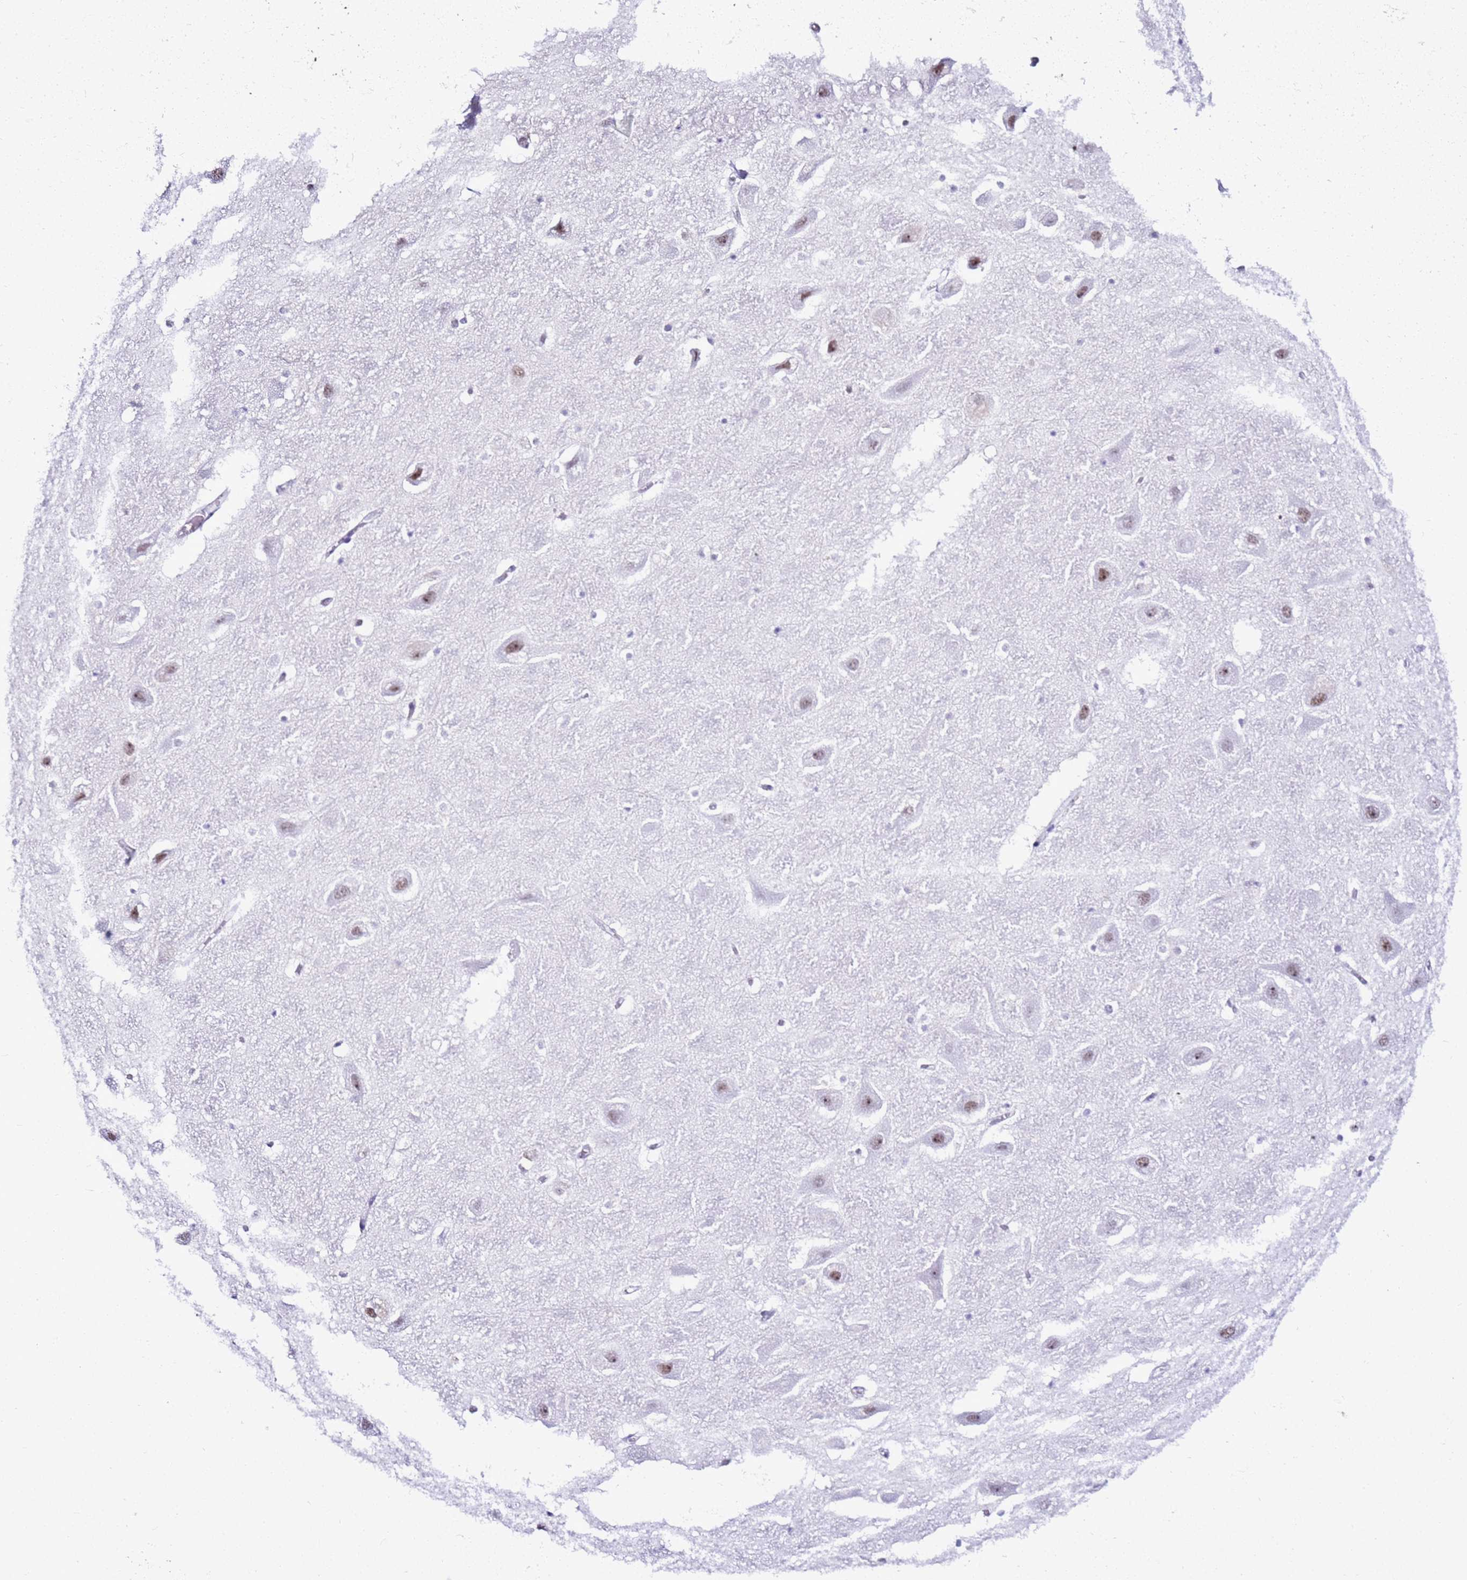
{"staining": {"intensity": "negative", "quantity": "none", "location": "none"}, "tissue": "hippocampus", "cell_type": "Glial cells", "image_type": "normal", "snomed": [{"axis": "morphology", "description": "Normal tissue, NOS"}, {"axis": "topography", "description": "Hippocampus"}], "caption": "Immunohistochemical staining of unremarkable human hippocampus demonstrates no significant staining in glial cells. The staining is performed using DAB (3,3'-diaminobenzidine) brown chromogen with nuclei counter-stained in using hematoxylin.", "gene": "DHX15", "patient": {"sex": "female", "age": 52}}